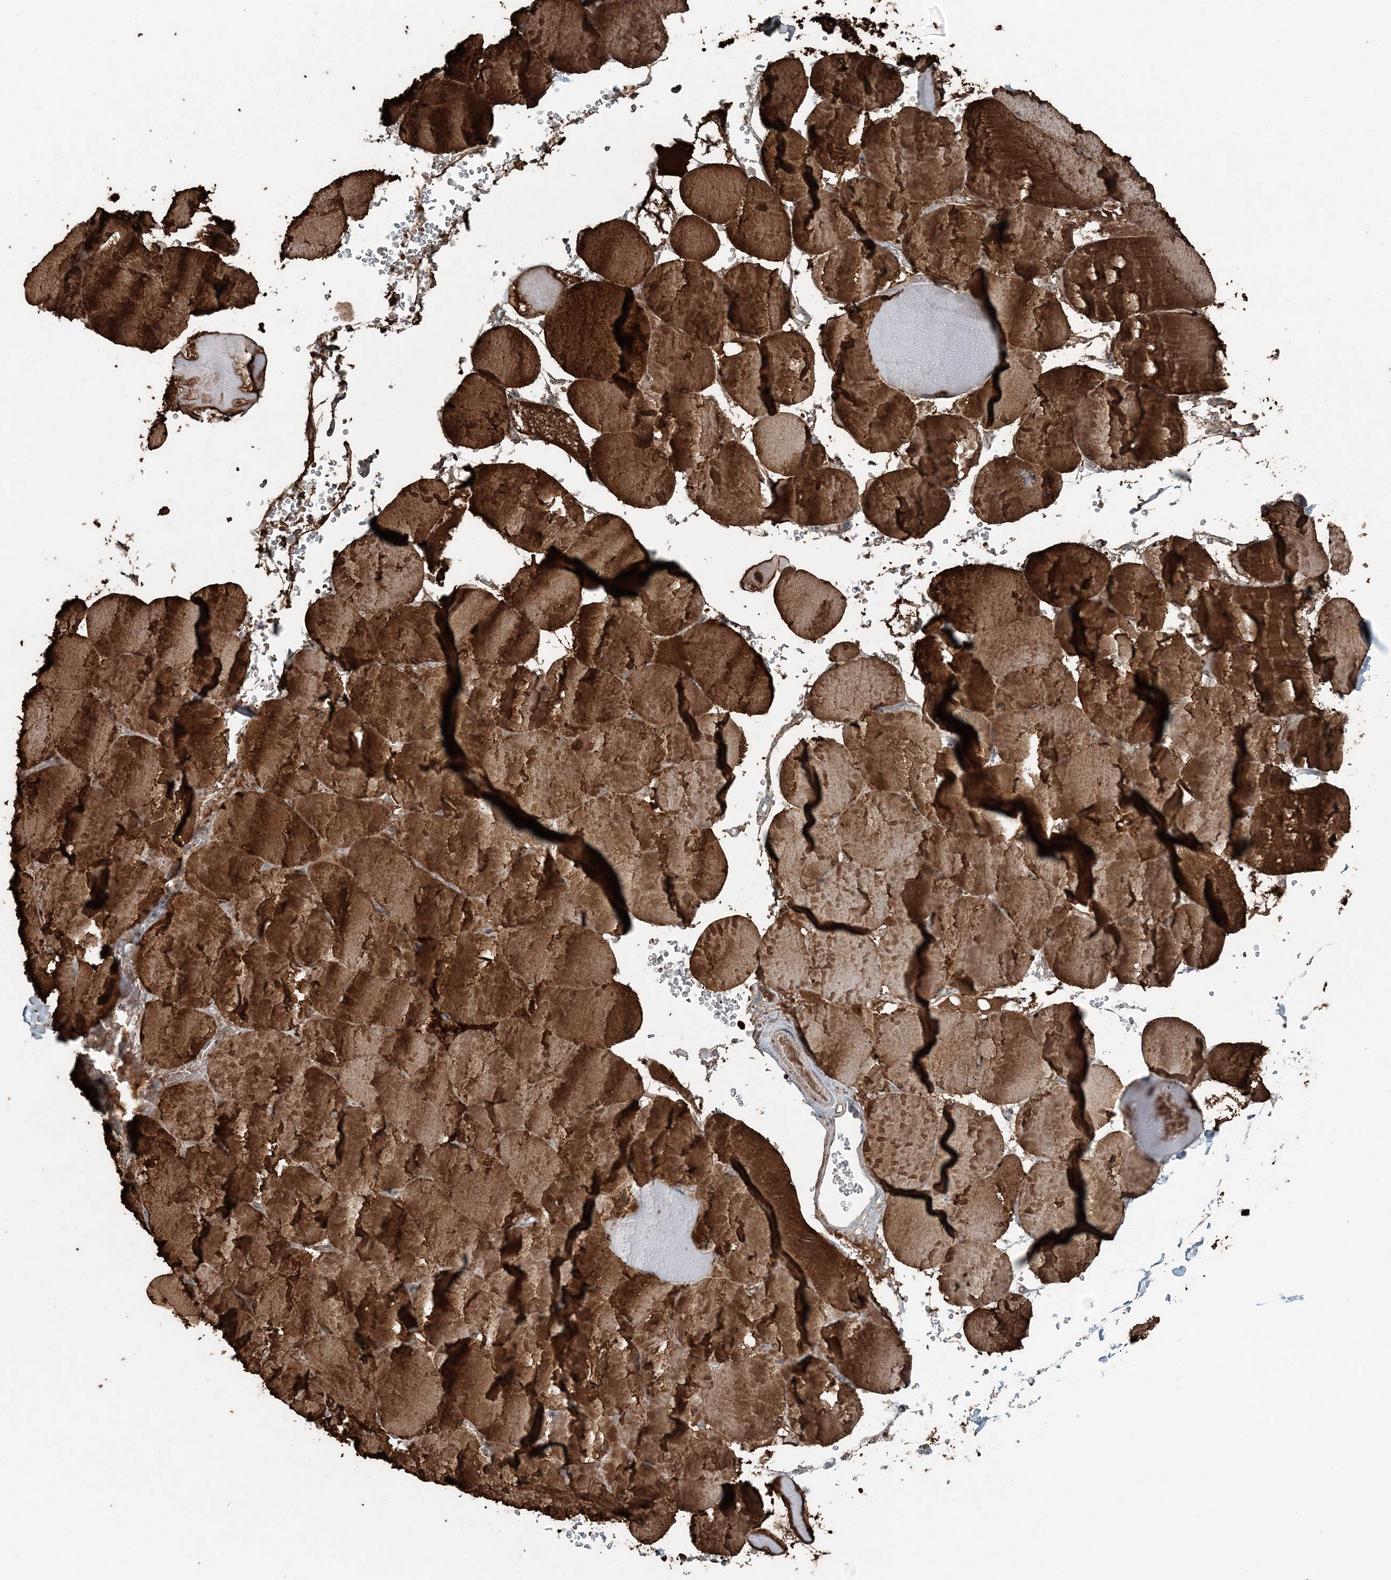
{"staining": {"intensity": "strong", "quantity": ">75%", "location": "cytoplasmic/membranous"}, "tissue": "skeletal muscle", "cell_type": "Myocytes", "image_type": "normal", "snomed": [{"axis": "morphology", "description": "Normal tissue, NOS"}, {"axis": "topography", "description": "Skeletal muscle"}, {"axis": "topography", "description": "Head-Neck"}], "caption": "Skeletal muscle stained with immunohistochemistry shows strong cytoplasmic/membranous expression in about >75% of myocytes.", "gene": "KY", "patient": {"sex": "male", "age": 66}}